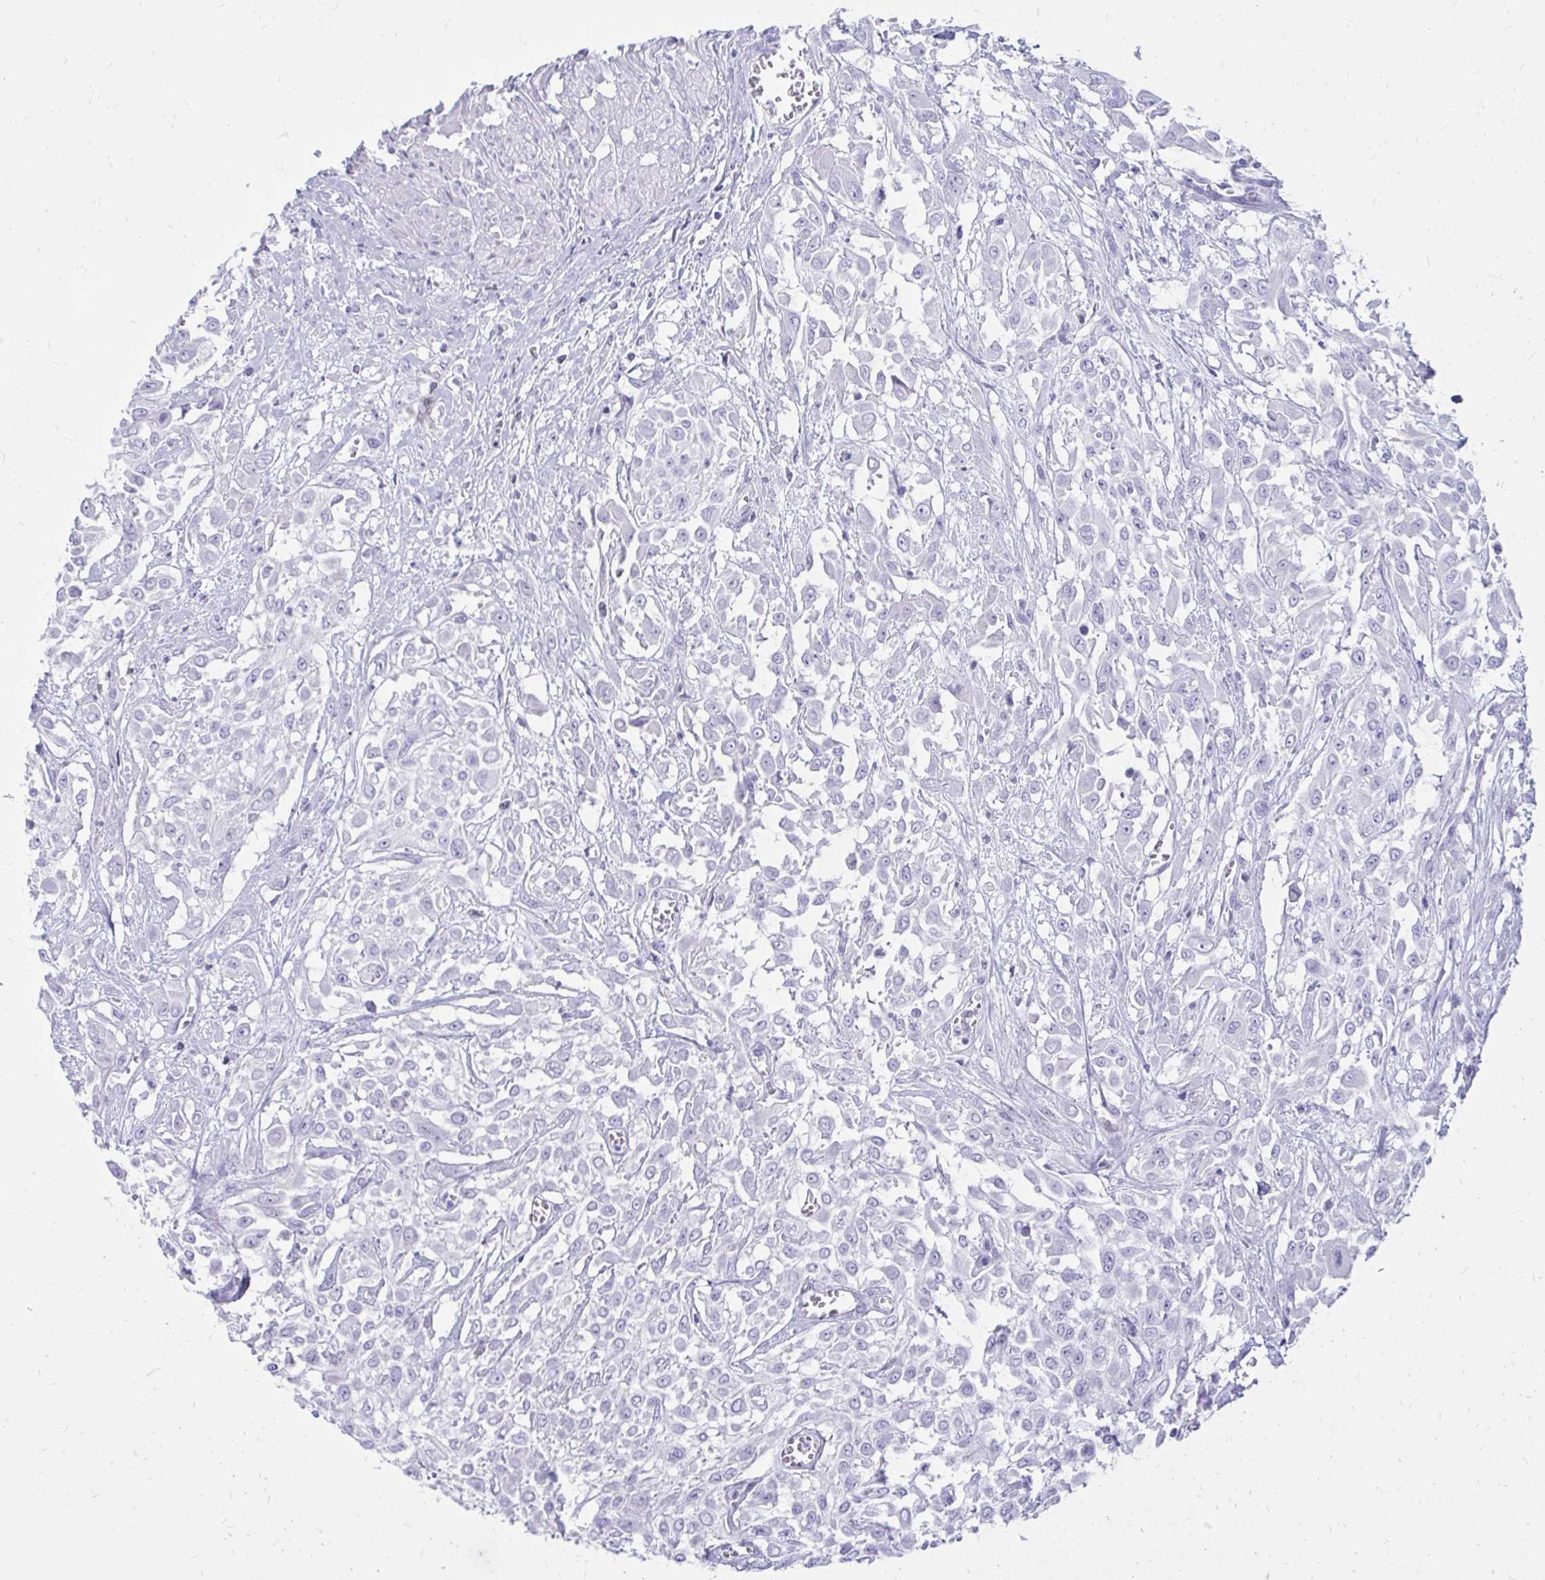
{"staining": {"intensity": "negative", "quantity": "none", "location": "none"}, "tissue": "urothelial cancer", "cell_type": "Tumor cells", "image_type": "cancer", "snomed": [{"axis": "morphology", "description": "Urothelial carcinoma, High grade"}, {"axis": "topography", "description": "Urinary bladder"}], "caption": "Urothelial carcinoma (high-grade) was stained to show a protein in brown. There is no significant staining in tumor cells.", "gene": "NANOGNB", "patient": {"sex": "male", "age": 57}}